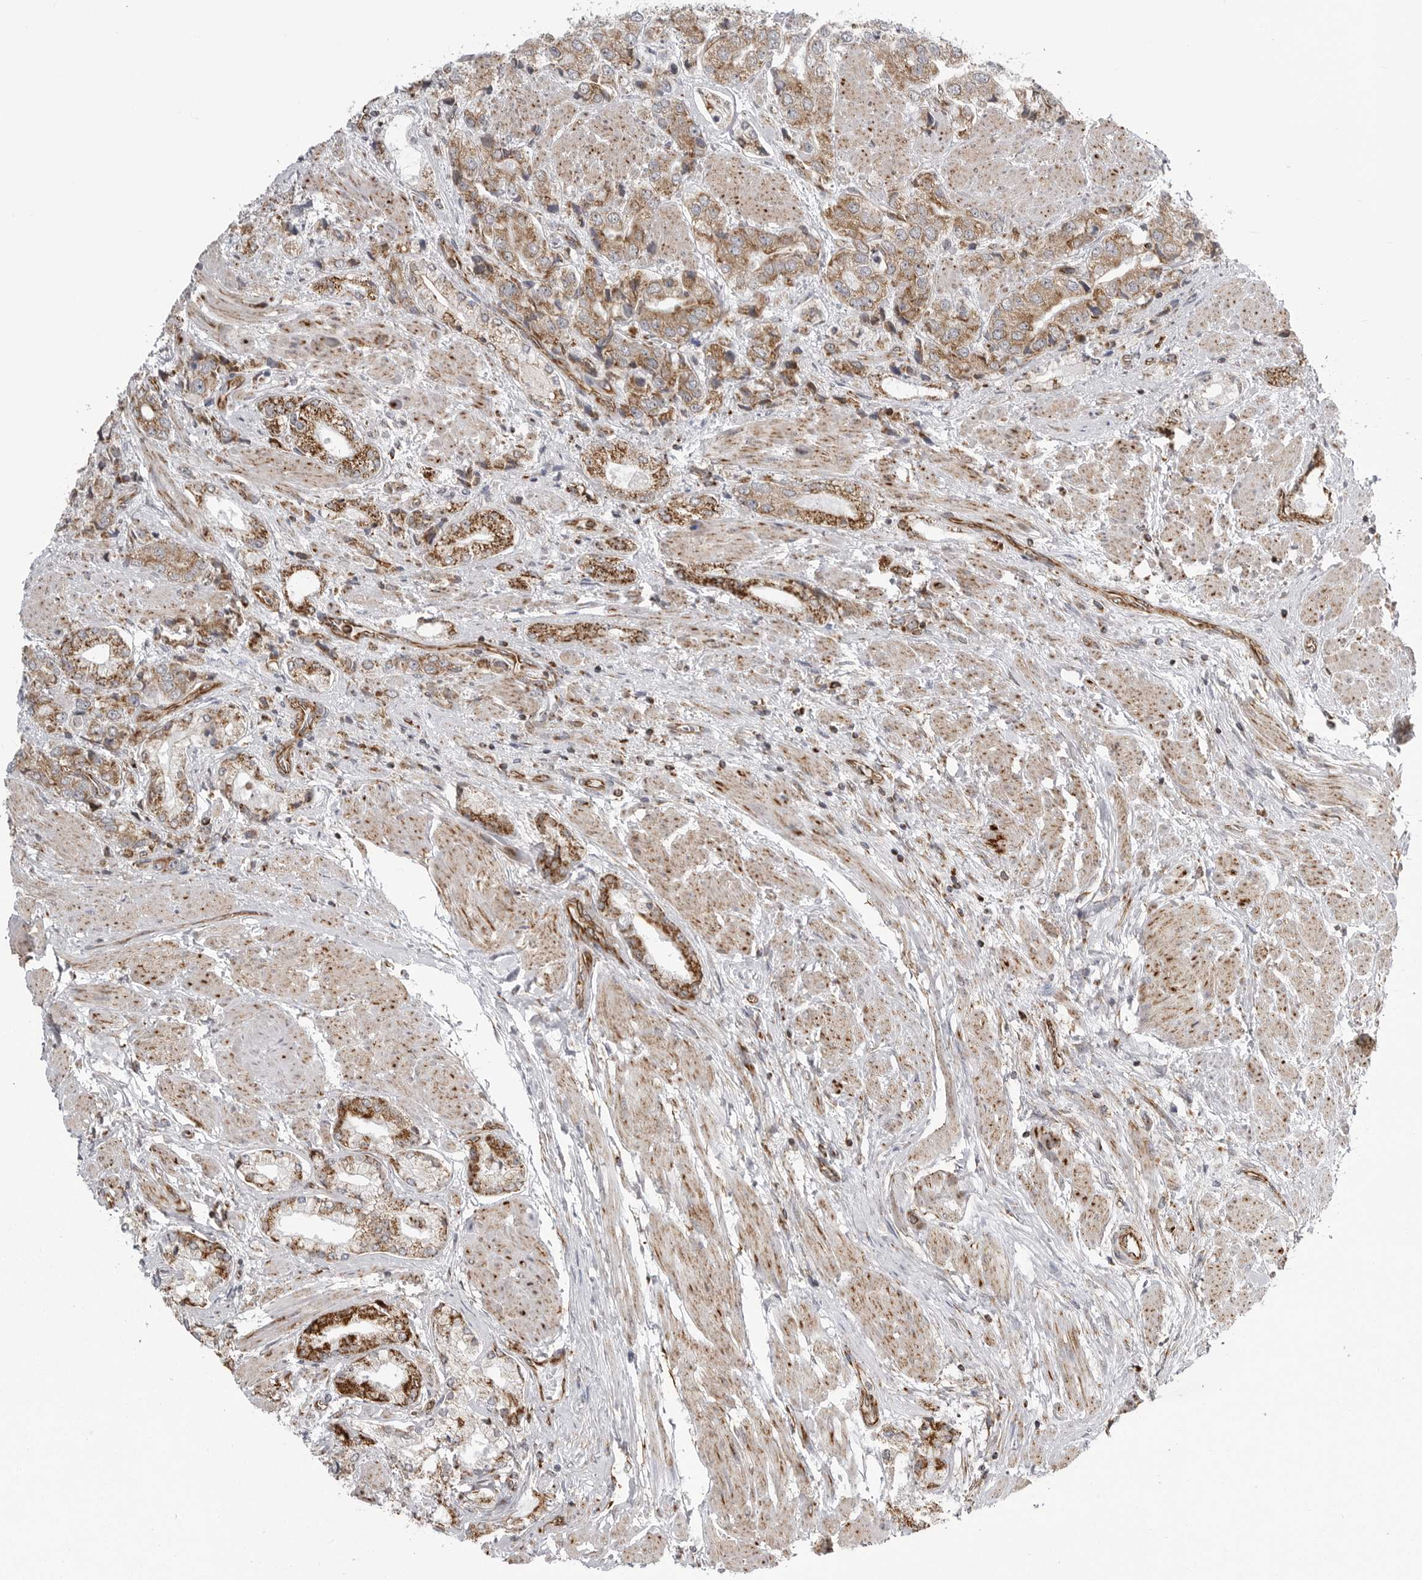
{"staining": {"intensity": "moderate", "quantity": ">75%", "location": "cytoplasmic/membranous"}, "tissue": "prostate cancer", "cell_type": "Tumor cells", "image_type": "cancer", "snomed": [{"axis": "morphology", "description": "Adenocarcinoma, High grade"}, {"axis": "topography", "description": "Prostate"}], "caption": "Immunohistochemistry (IHC) of human prostate cancer (adenocarcinoma (high-grade)) displays medium levels of moderate cytoplasmic/membranous staining in approximately >75% of tumor cells.", "gene": "FH", "patient": {"sex": "male", "age": 50}}